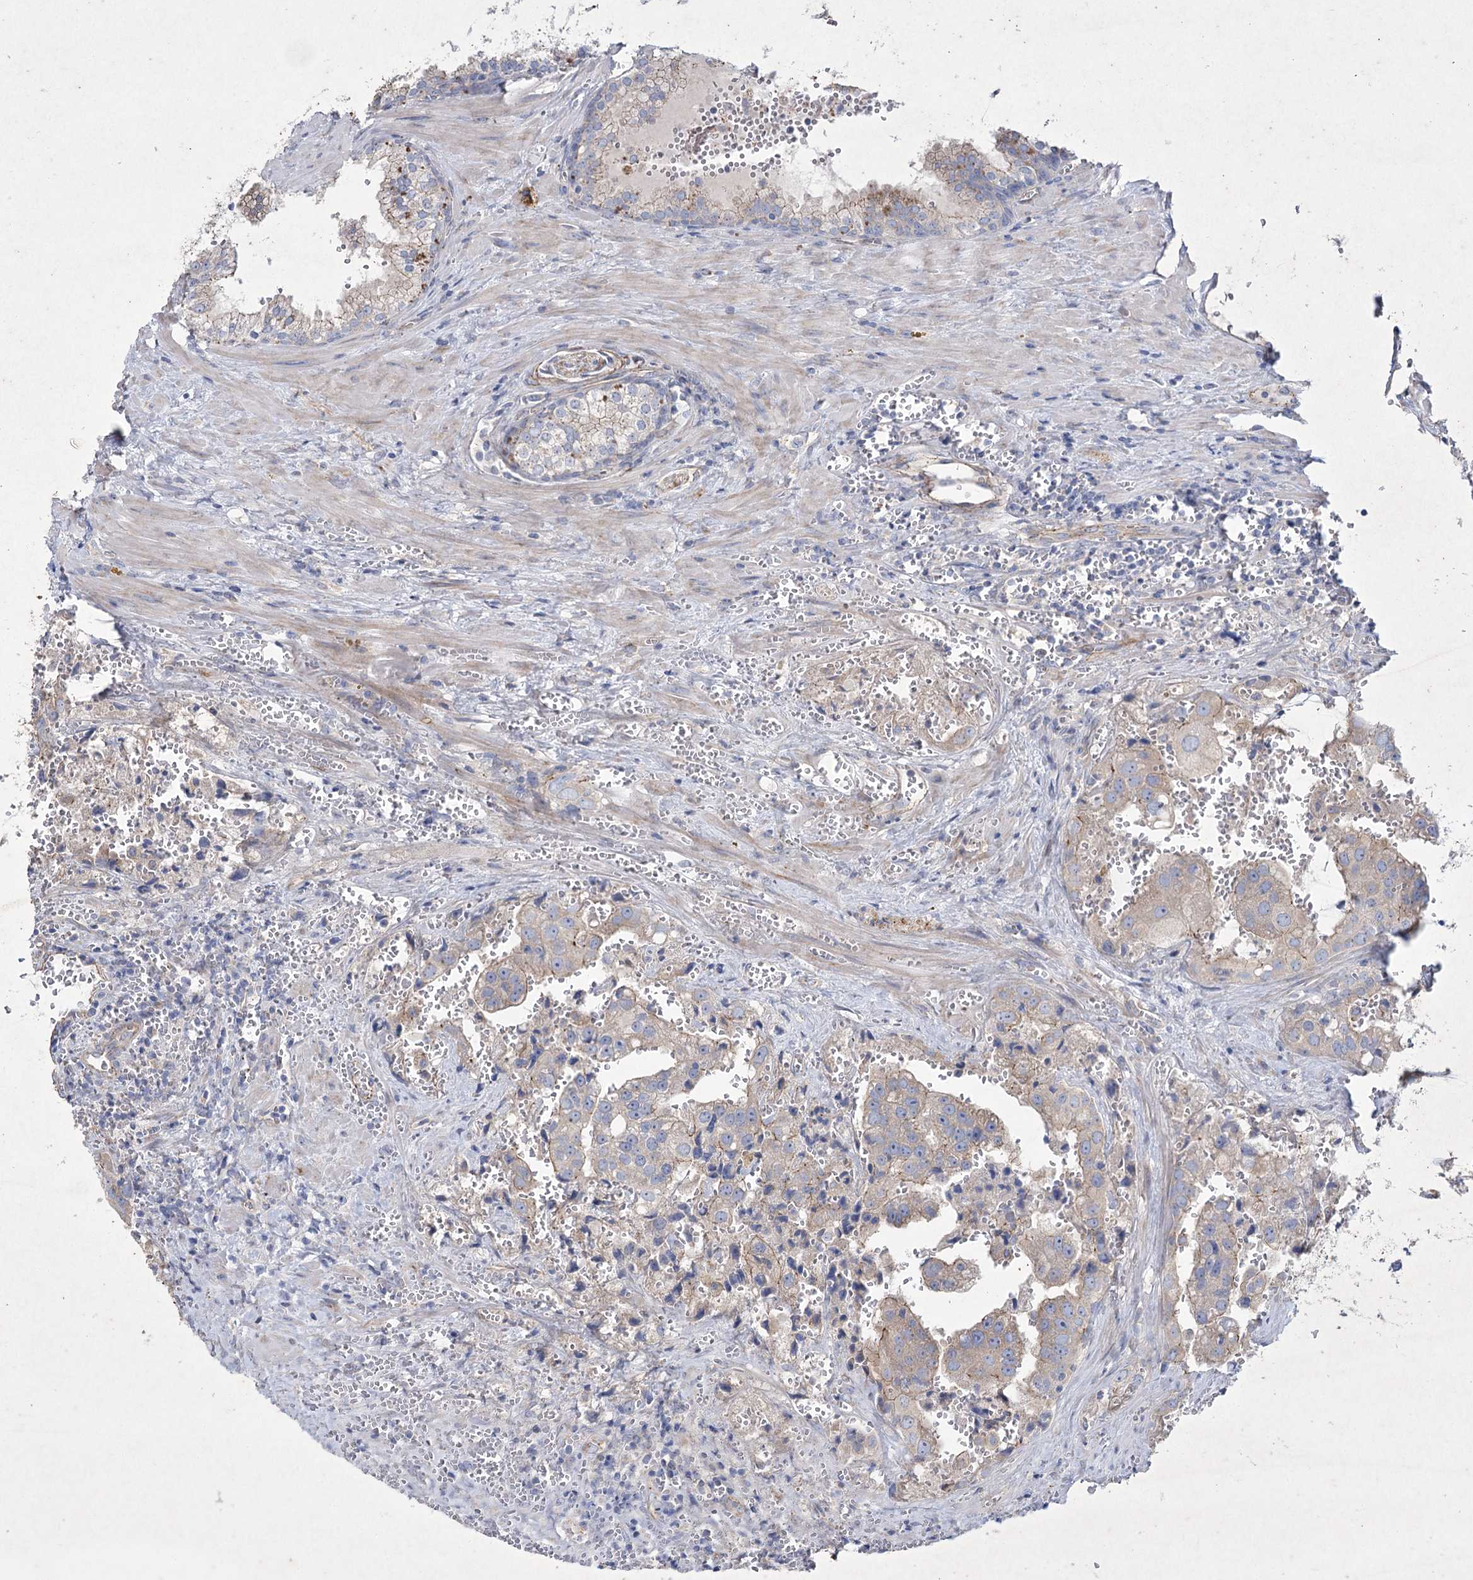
{"staining": {"intensity": "weak", "quantity": "<25%", "location": "cytoplasmic/membranous"}, "tissue": "prostate cancer", "cell_type": "Tumor cells", "image_type": "cancer", "snomed": [{"axis": "morphology", "description": "Adenocarcinoma, High grade"}, {"axis": "topography", "description": "Prostate"}], "caption": "IHC micrograph of prostate adenocarcinoma (high-grade) stained for a protein (brown), which shows no expression in tumor cells. (DAB immunohistochemistry, high magnification).", "gene": "LDLRAD3", "patient": {"sex": "male", "age": 68}}